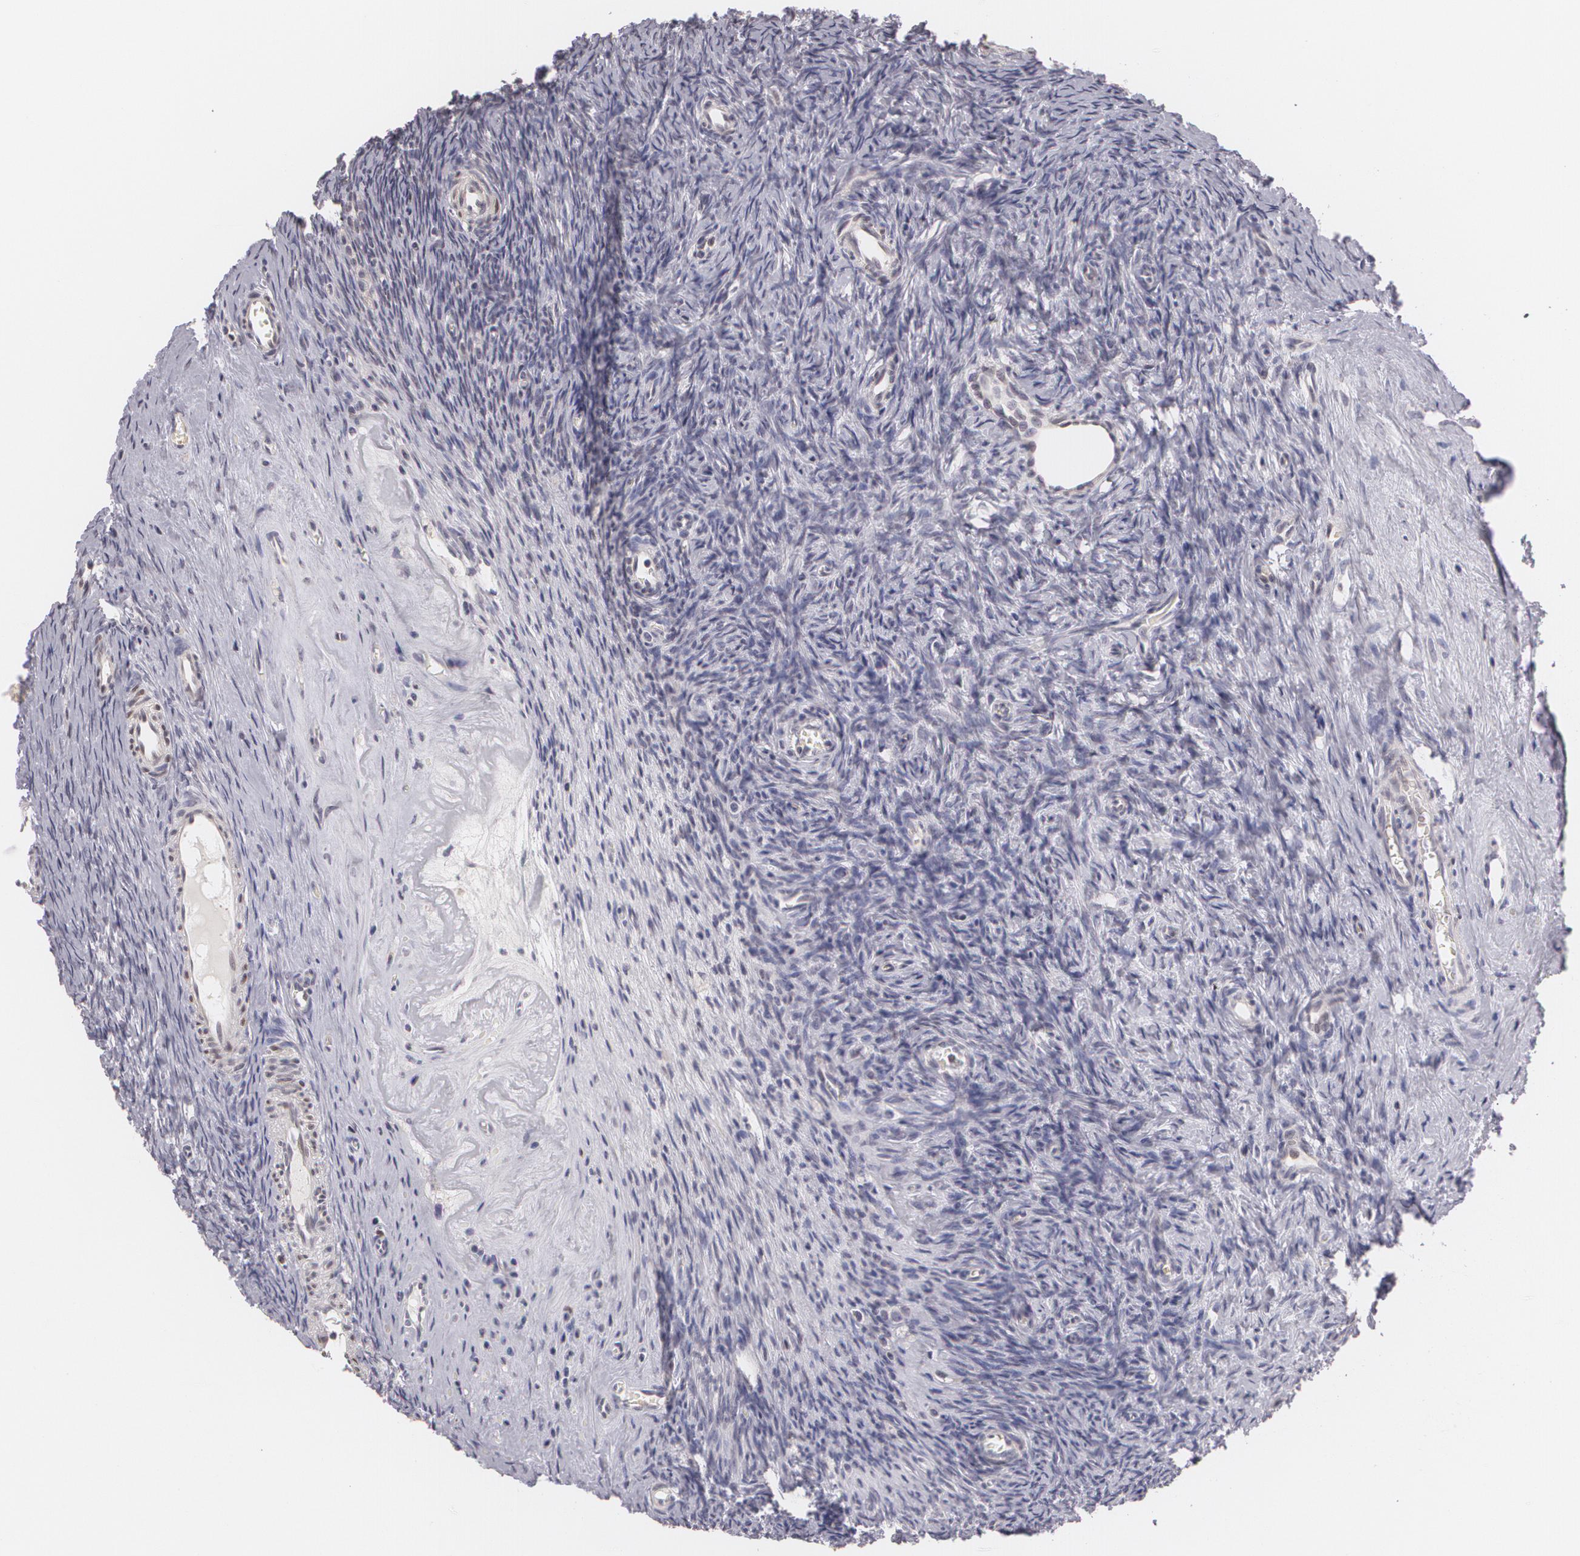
{"staining": {"intensity": "negative", "quantity": "none", "location": "none"}, "tissue": "ovary", "cell_type": "Follicle cells", "image_type": "normal", "snomed": [{"axis": "morphology", "description": "Normal tissue, NOS"}, {"axis": "topography", "description": "Ovary"}], "caption": "The image shows no significant expression in follicle cells of ovary. Nuclei are stained in blue.", "gene": "ZBTB16", "patient": {"sex": "female", "age": 32}}